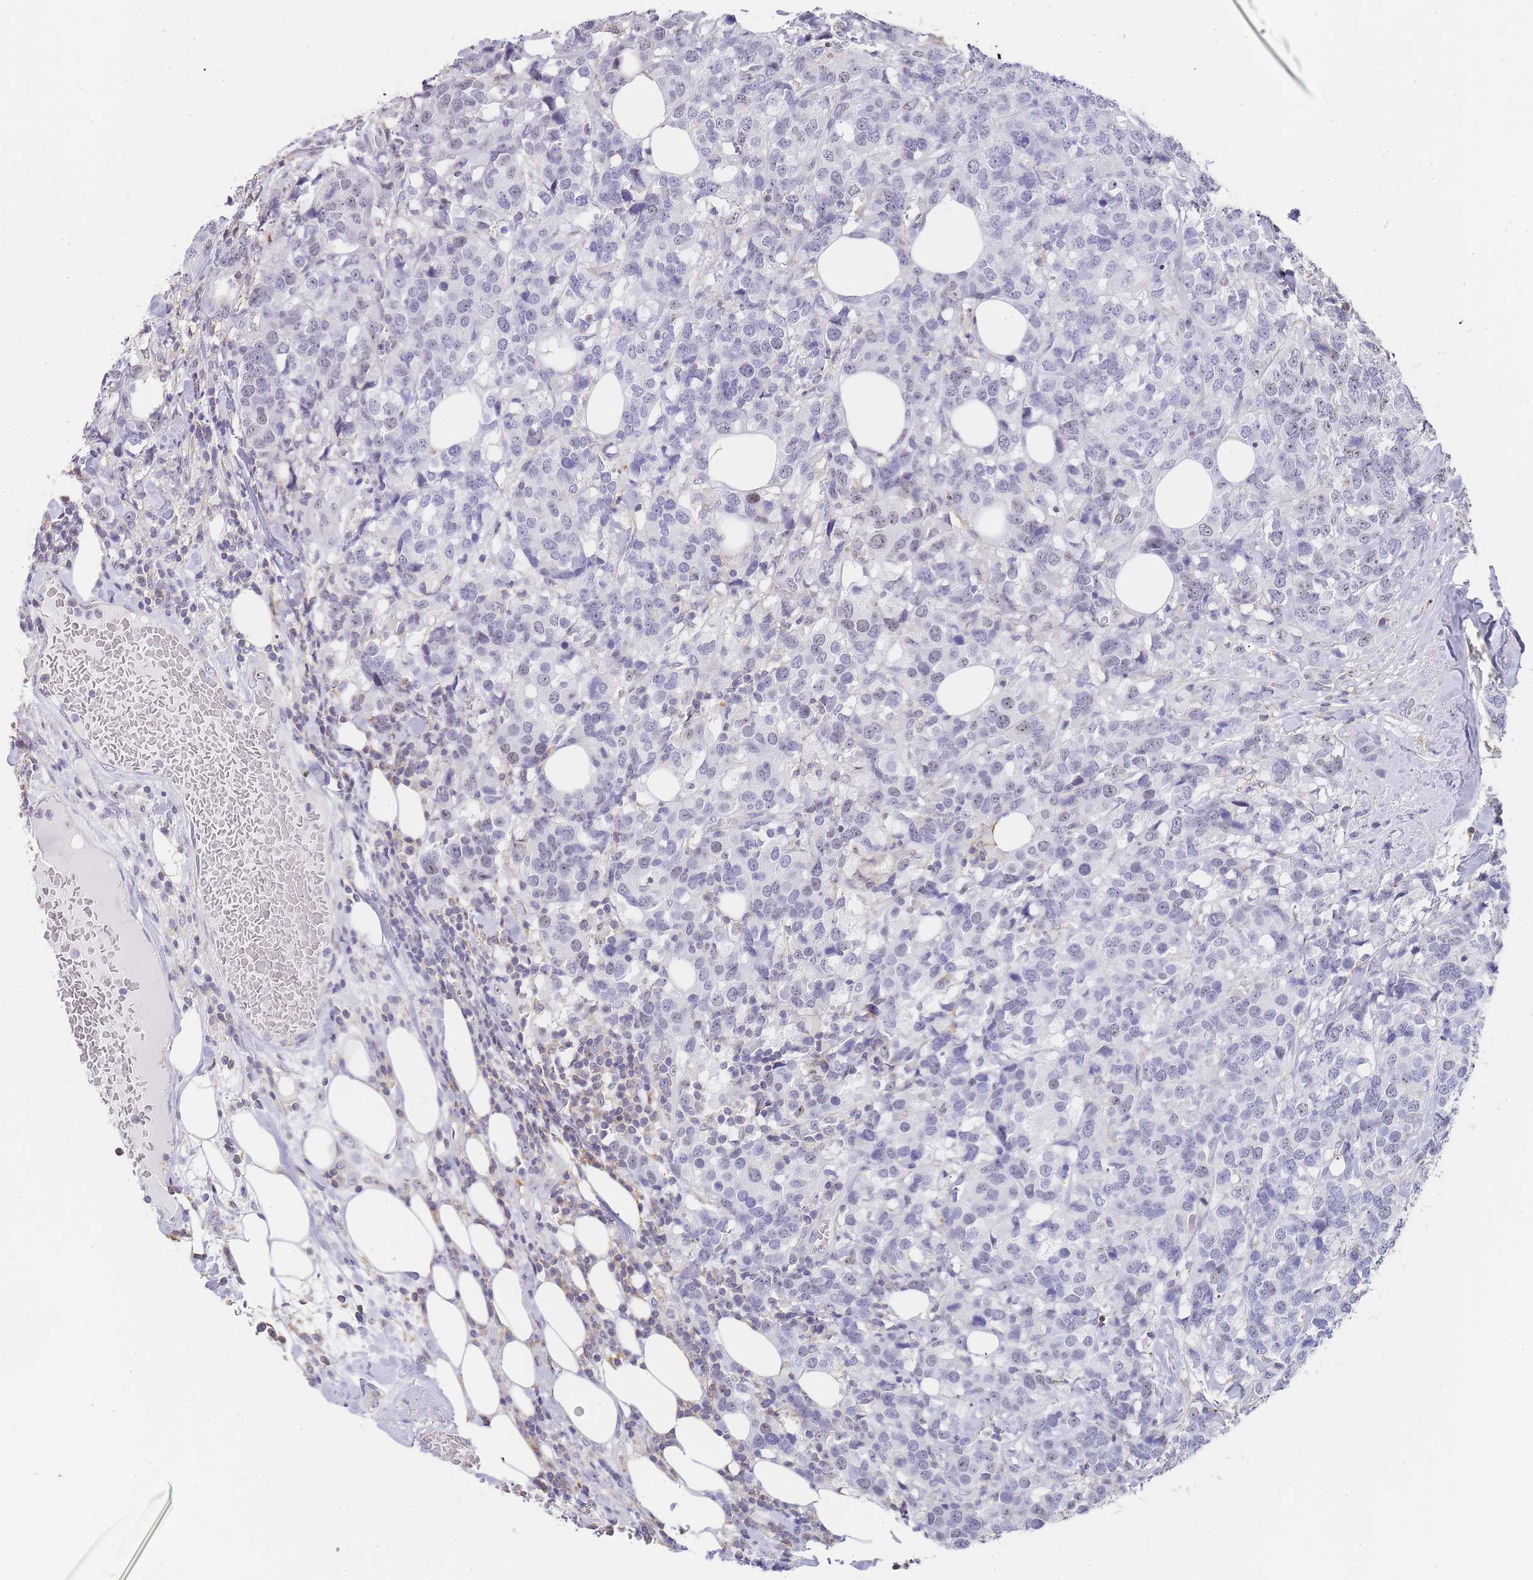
{"staining": {"intensity": "negative", "quantity": "none", "location": "none"}, "tissue": "breast cancer", "cell_type": "Tumor cells", "image_type": "cancer", "snomed": [{"axis": "morphology", "description": "Lobular carcinoma"}, {"axis": "topography", "description": "Breast"}], "caption": "Breast lobular carcinoma stained for a protein using immunohistochemistry exhibits no positivity tumor cells.", "gene": "NOP14", "patient": {"sex": "female", "age": 59}}